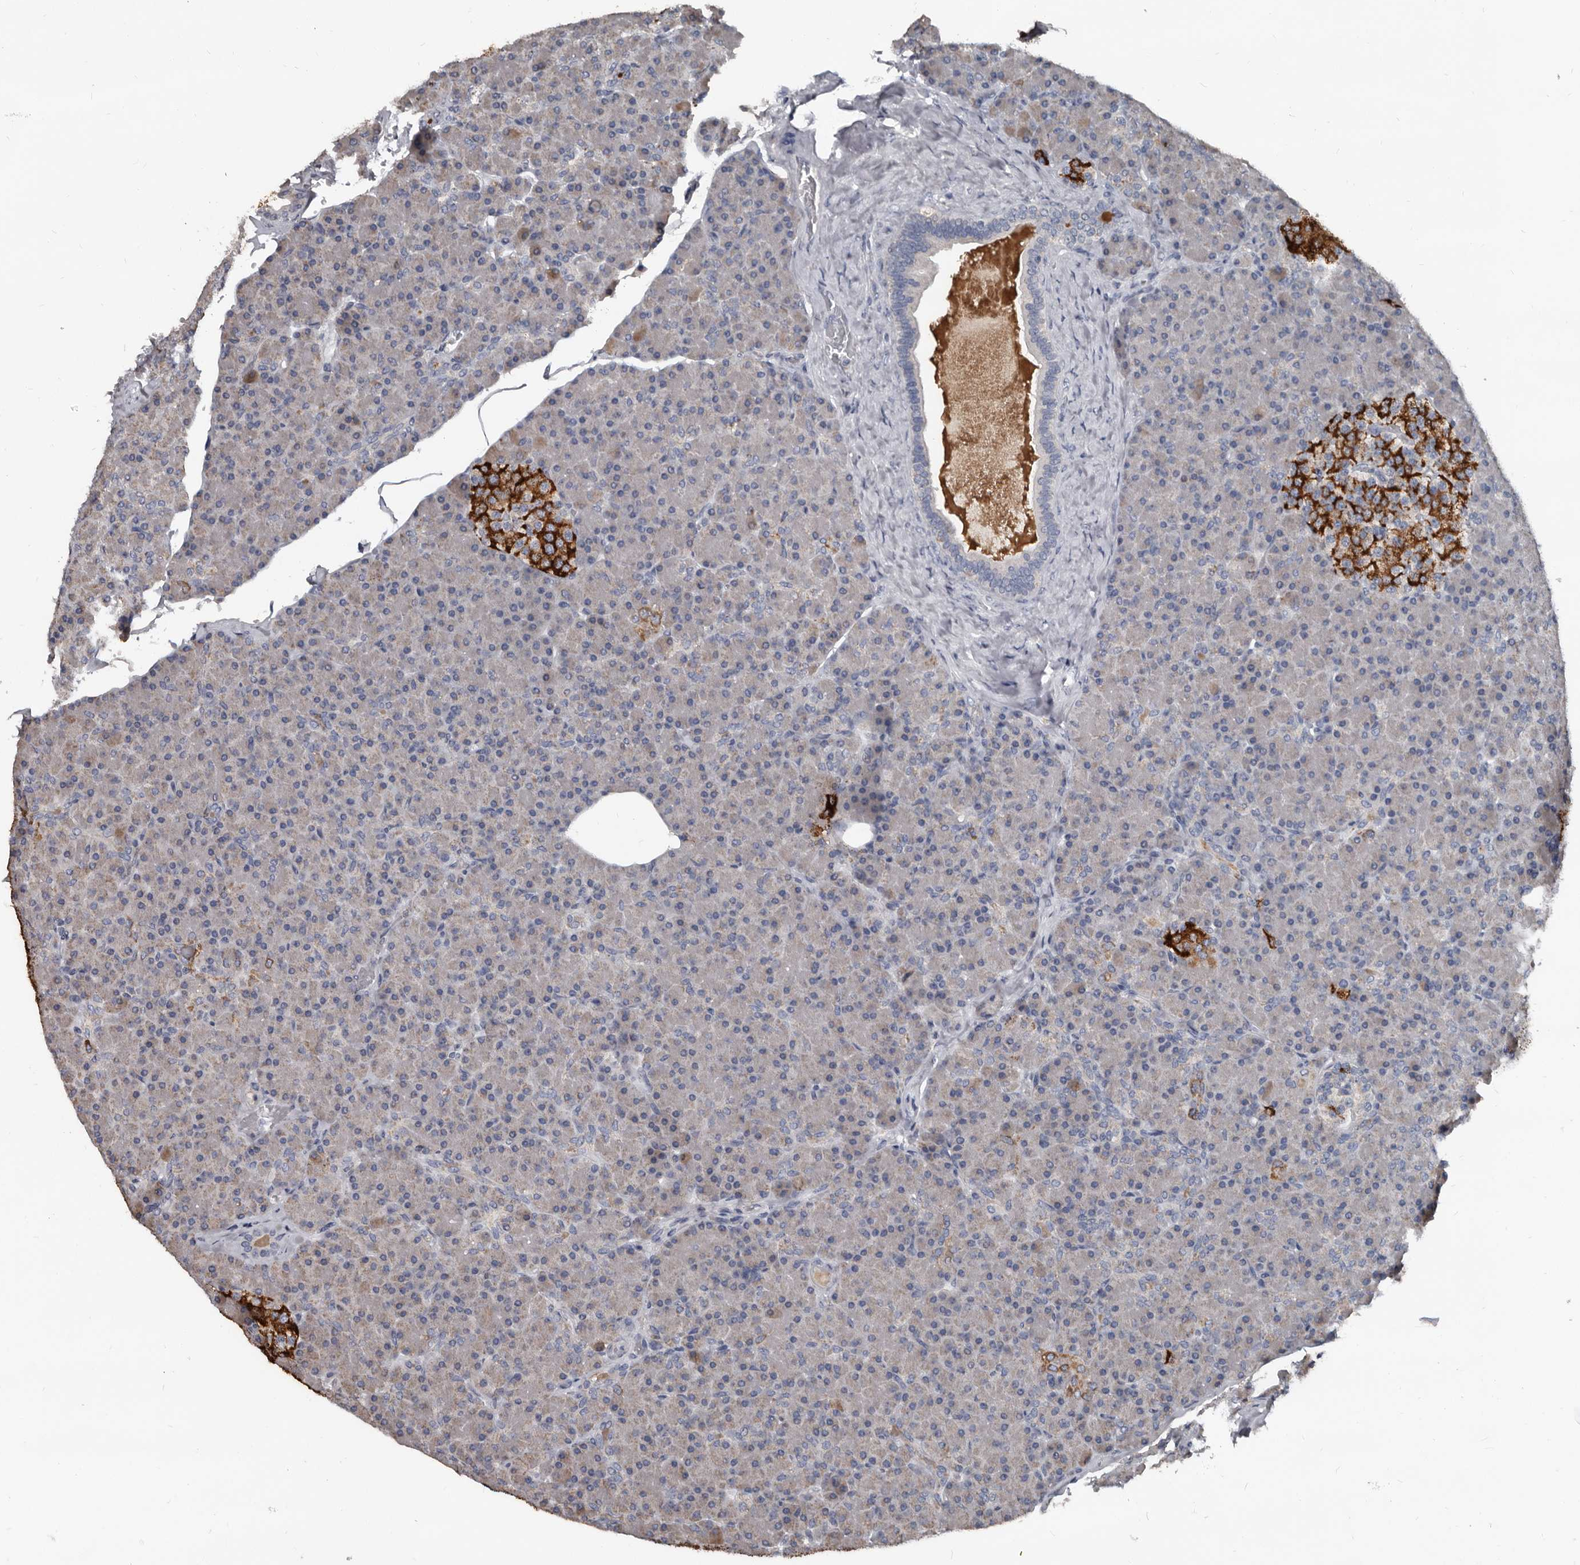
{"staining": {"intensity": "weak", "quantity": "<25%", "location": "cytoplasmic/membranous"}, "tissue": "pancreas", "cell_type": "Exocrine glandular cells", "image_type": "normal", "snomed": [{"axis": "morphology", "description": "Normal tissue, NOS"}, {"axis": "topography", "description": "Pancreas"}], "caption": "DAB immunohistochemical staining of benign human pancreas displays no significant staining in exocrine glandular cells. (DAB immunohistochemistry (IHC), high magnification).", "gene": "GREB1", "patient": {"sex": "female", "age": 43}}